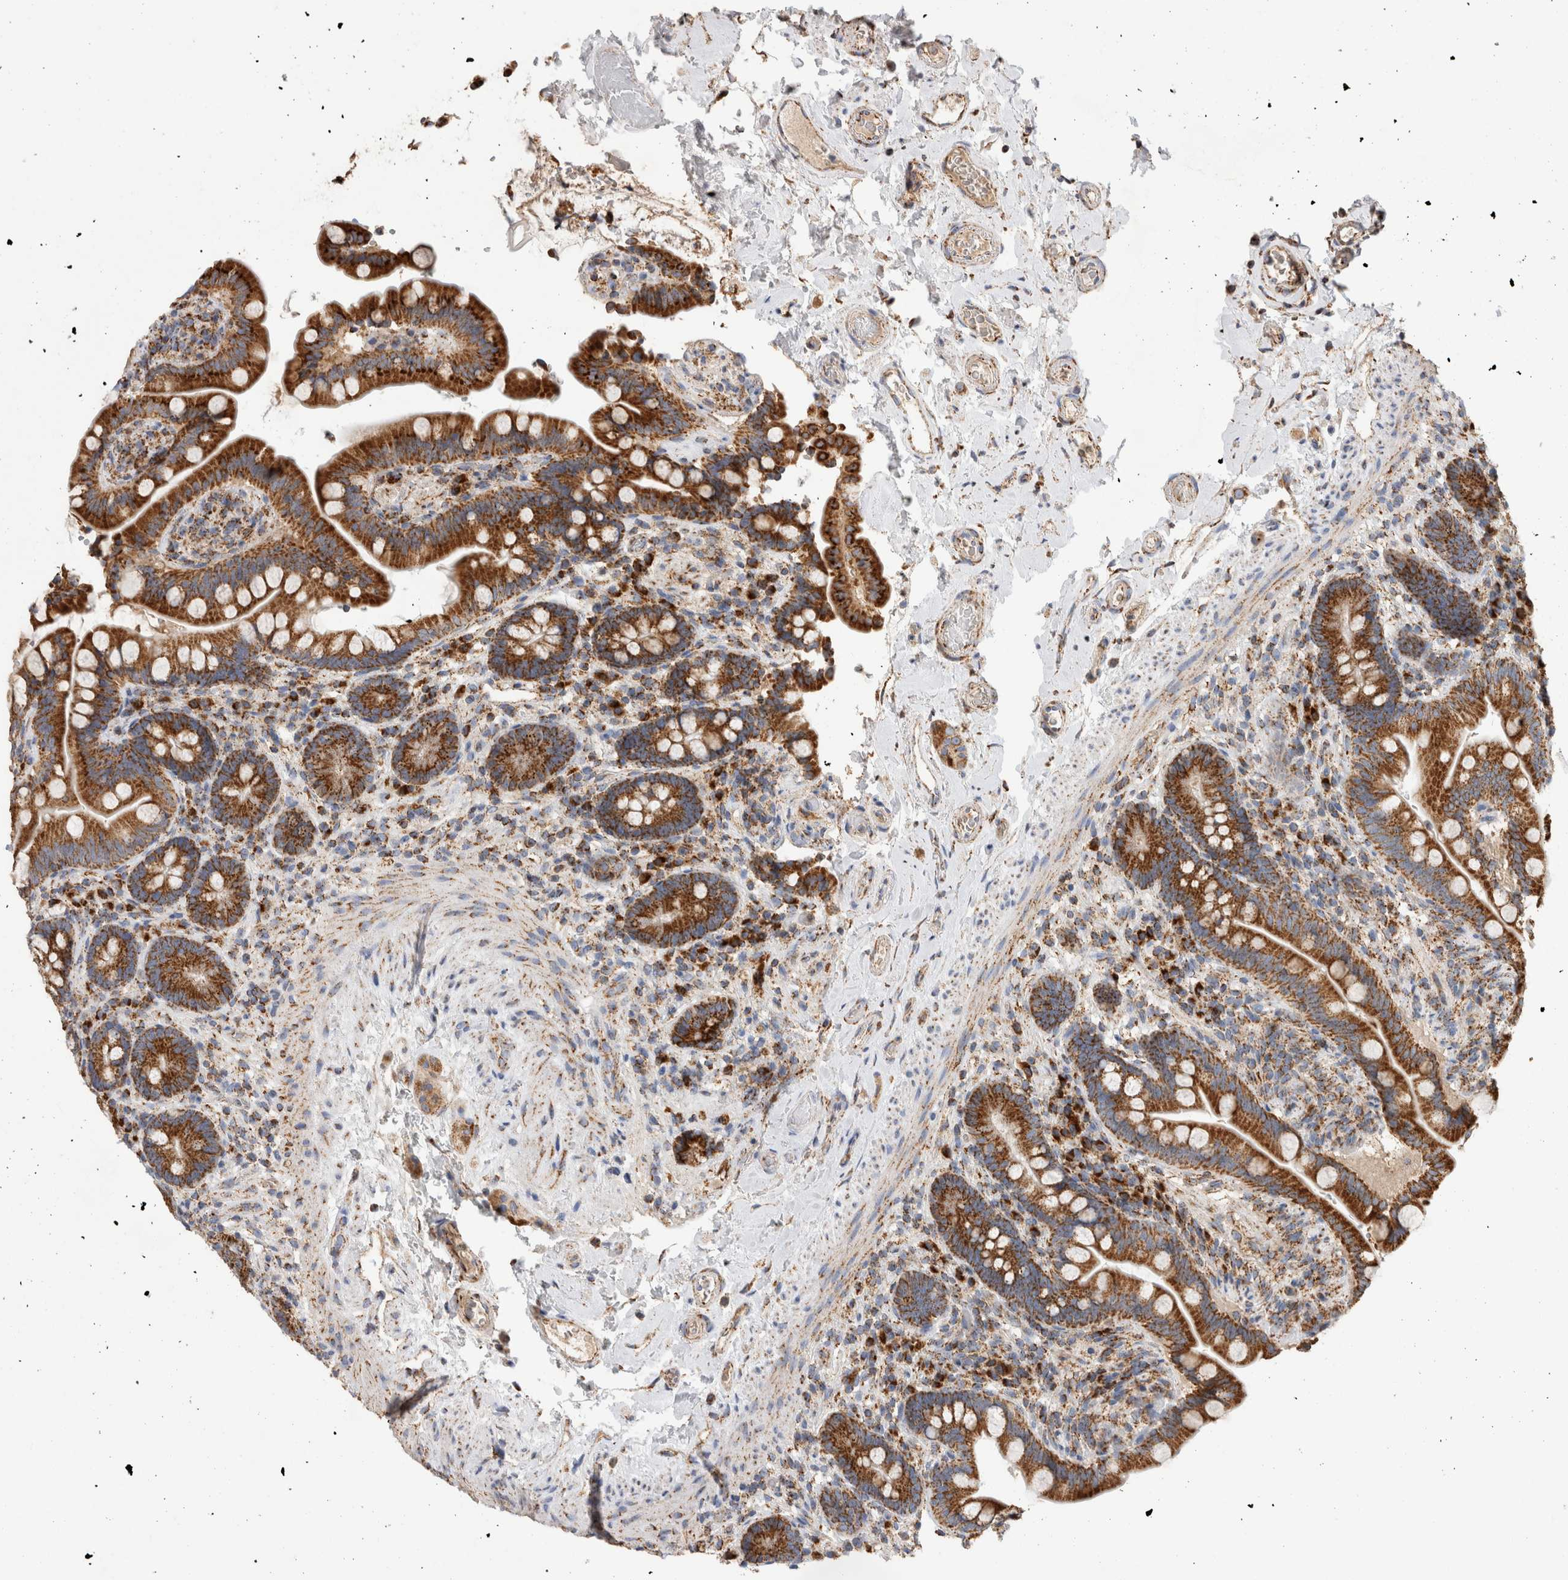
{"staining": {"intensity": "moderate", "quantity": ">75%", "location": "cytoplasmic/membranous"}, "tissue": "colon", "cell_type": "Endothelial cells", "image_type": "normal", "snomed": [{"axis": "morphology", "description": "Normal tissue, NOS"}, {"axis": "topography", "description": "Smooth muscle"}, {"axis": "topography", "description": "Colon"}], "caption": "Protein staining of normal colon displays moderate cytoplasmic/membranous staining in approximately >75% of endothelial cells. Nuclei are stained in blue.", "gene": "IARS2", "patient": {"sex": "male", "age": 73}}